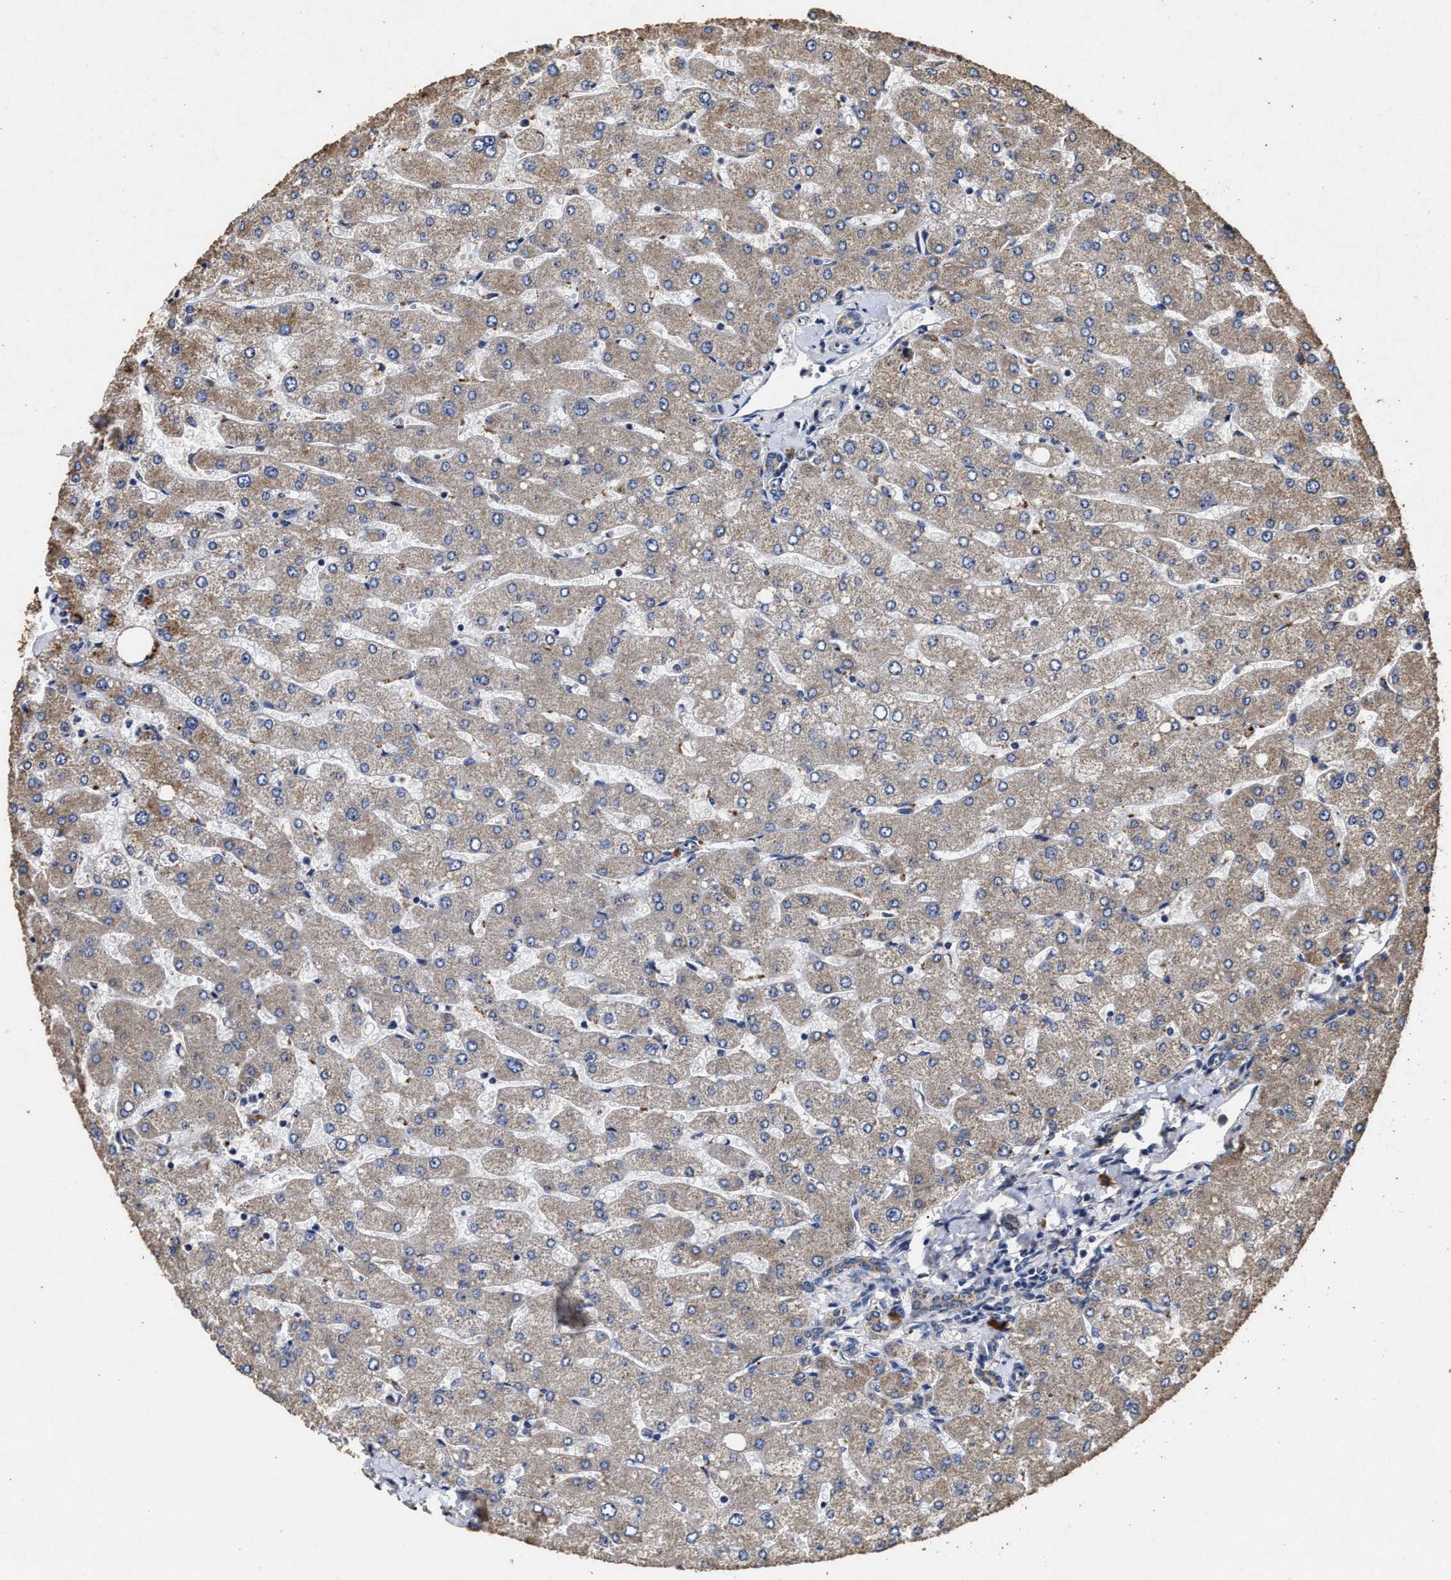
{"staining": {"intensity": "weak", "quantity": ">75%", "location": "cytoplasmic/membranous"}, "tissue": "liver", "cell_type": "Cholangiocytes", "image_type": "normal", "snomed": [{"axis": "morphology", "description": "Normal tissue, NOS"}, {"axis": "topography", "description": "Liver"}], "caption": "Protein analysis of normal liver displays weak cytoplasmic/membranous staining in approximately >75% of cholangiocytes.", "gene": "PPM1K", "patient": {"sex": "male", "age": 55}}